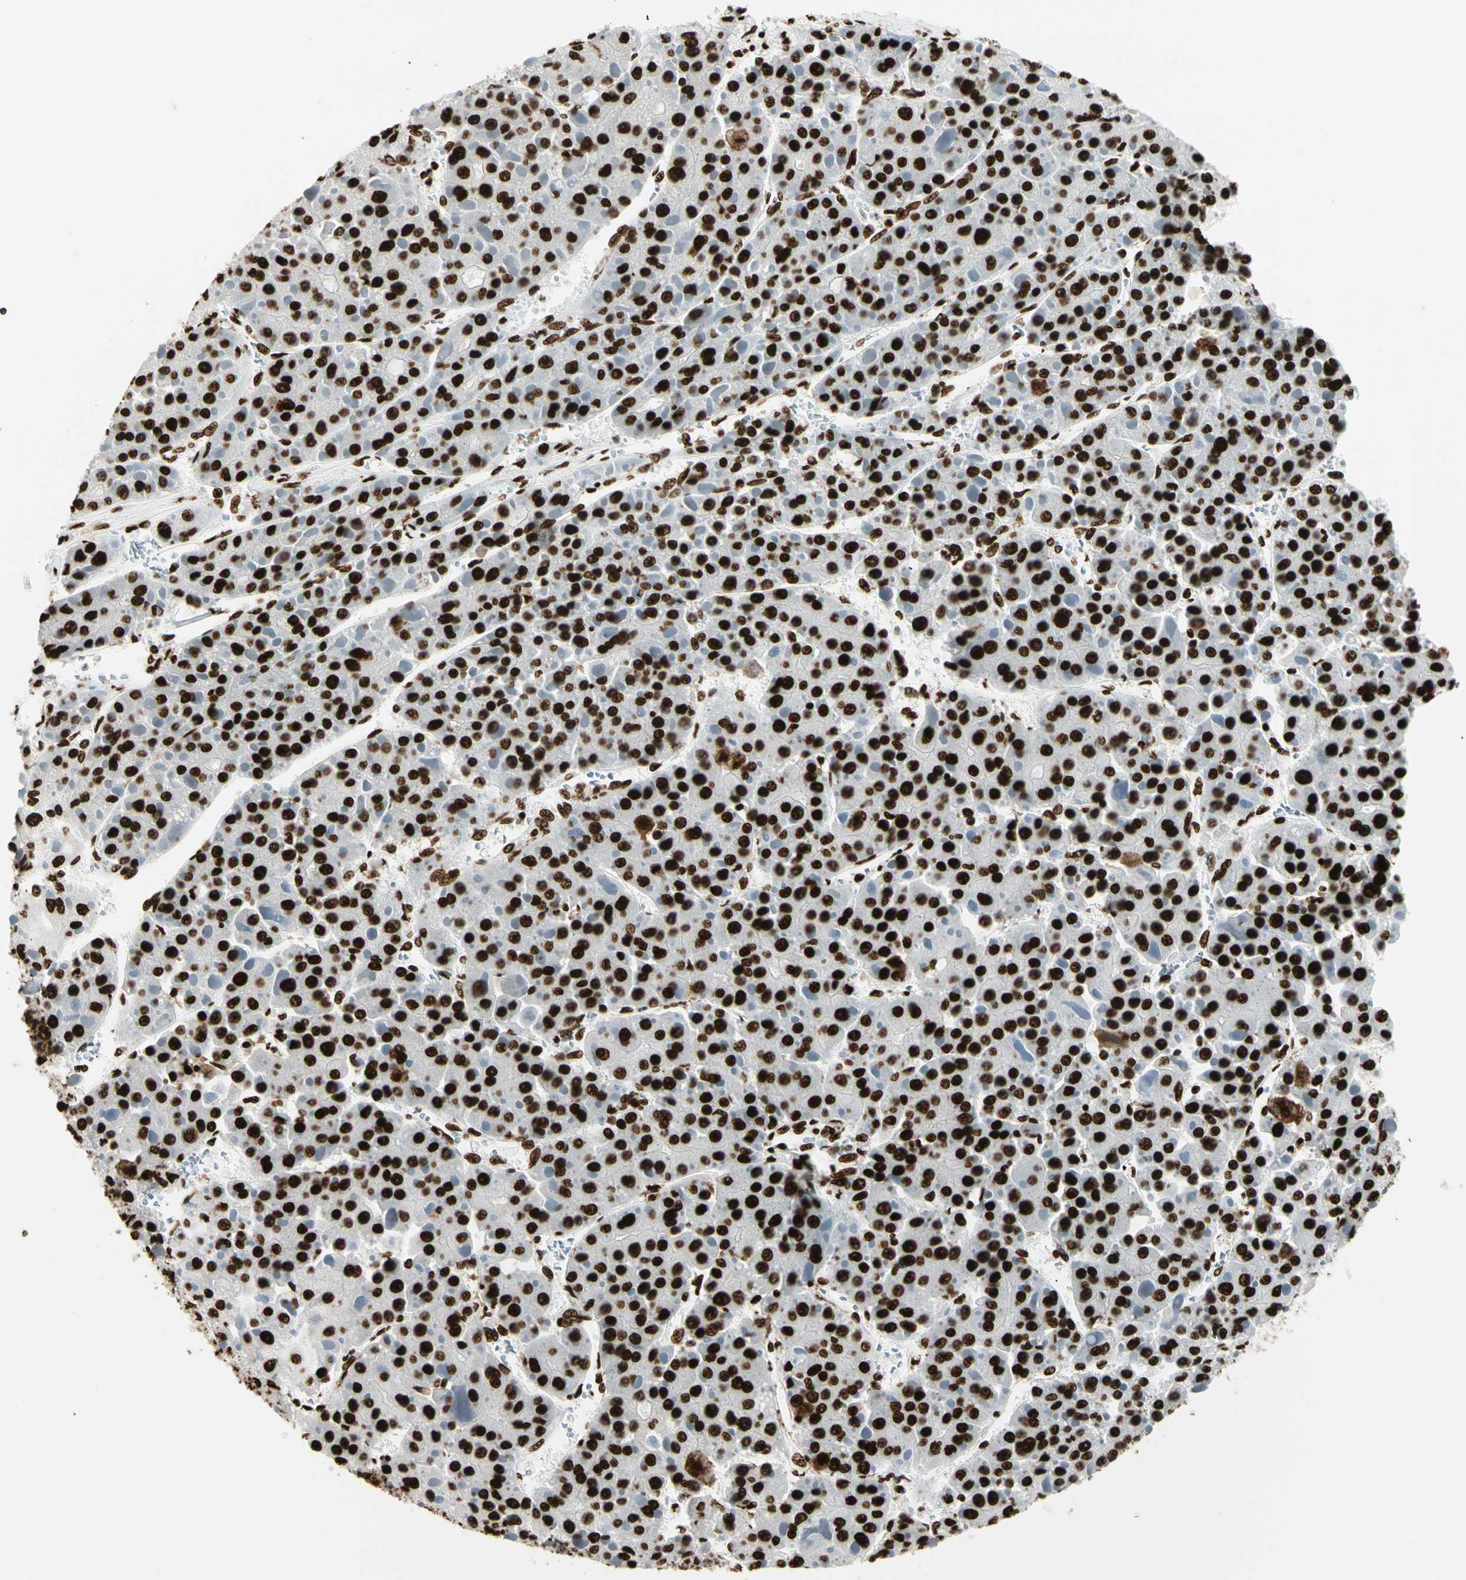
{"staining": {"intensity": "strong", "quantity": ">75%", "location": "nuclear"}, "tissue": "liver cancer", "cell_type": "Tumor cells", "image_type": "cancer", "snomed": [{"axis": "morphology", "description": "Carcinoma, Hepatocellular, NOS"}, {"axis": "topography", "description": "Liver"}], "caption": "Human liver hepatocellular carcinoma stained with a brown dye demonstrates strong nuclear positive positivity in about >75% of tumor cells.", "gene": "CCAR1", "patient": {"sex": "female", "age": 73}}